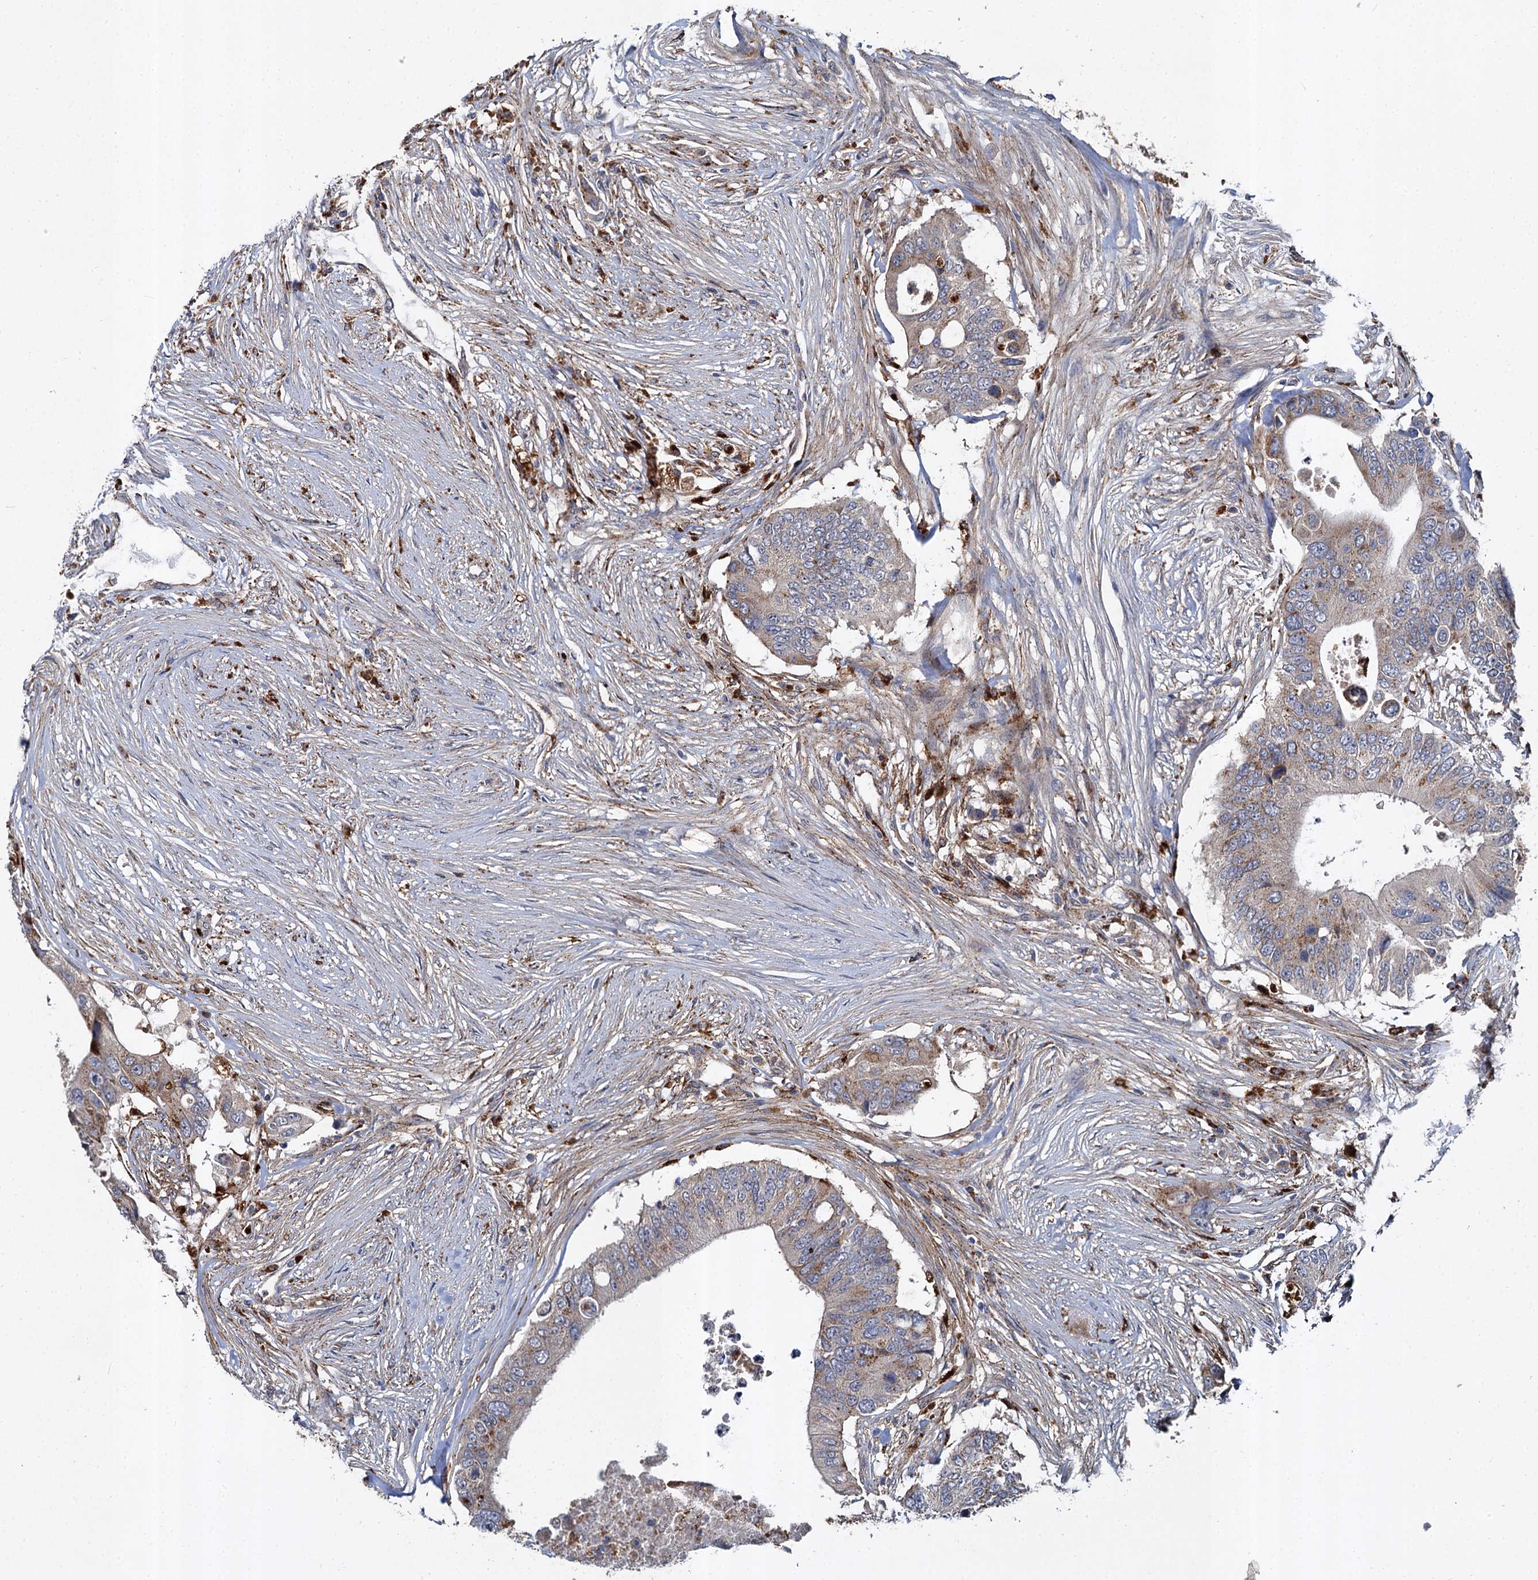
{"staining": {"intensity": "moderate", "quantity": "<25%", "location": "cytoplasmic/membranous"}, "tissue": "colorectal cancer", "cell_type": "Tumor cells", "image_type": "cancer", "snomed": [{"axis": "morphology", "description": "Adenocarcinoma, NOS"}, {"axis": "topography", "description": "Colon"}], "caption": "Protein positivity by immunohistochemistry (IHC) reveals moderate cytoplasmic/membranous expression in about <25% of tumor cells in colorectal cancer (adenocarcinoma).", "gene": "GBA1", "patient": {"sex": "male", "age": 71}}